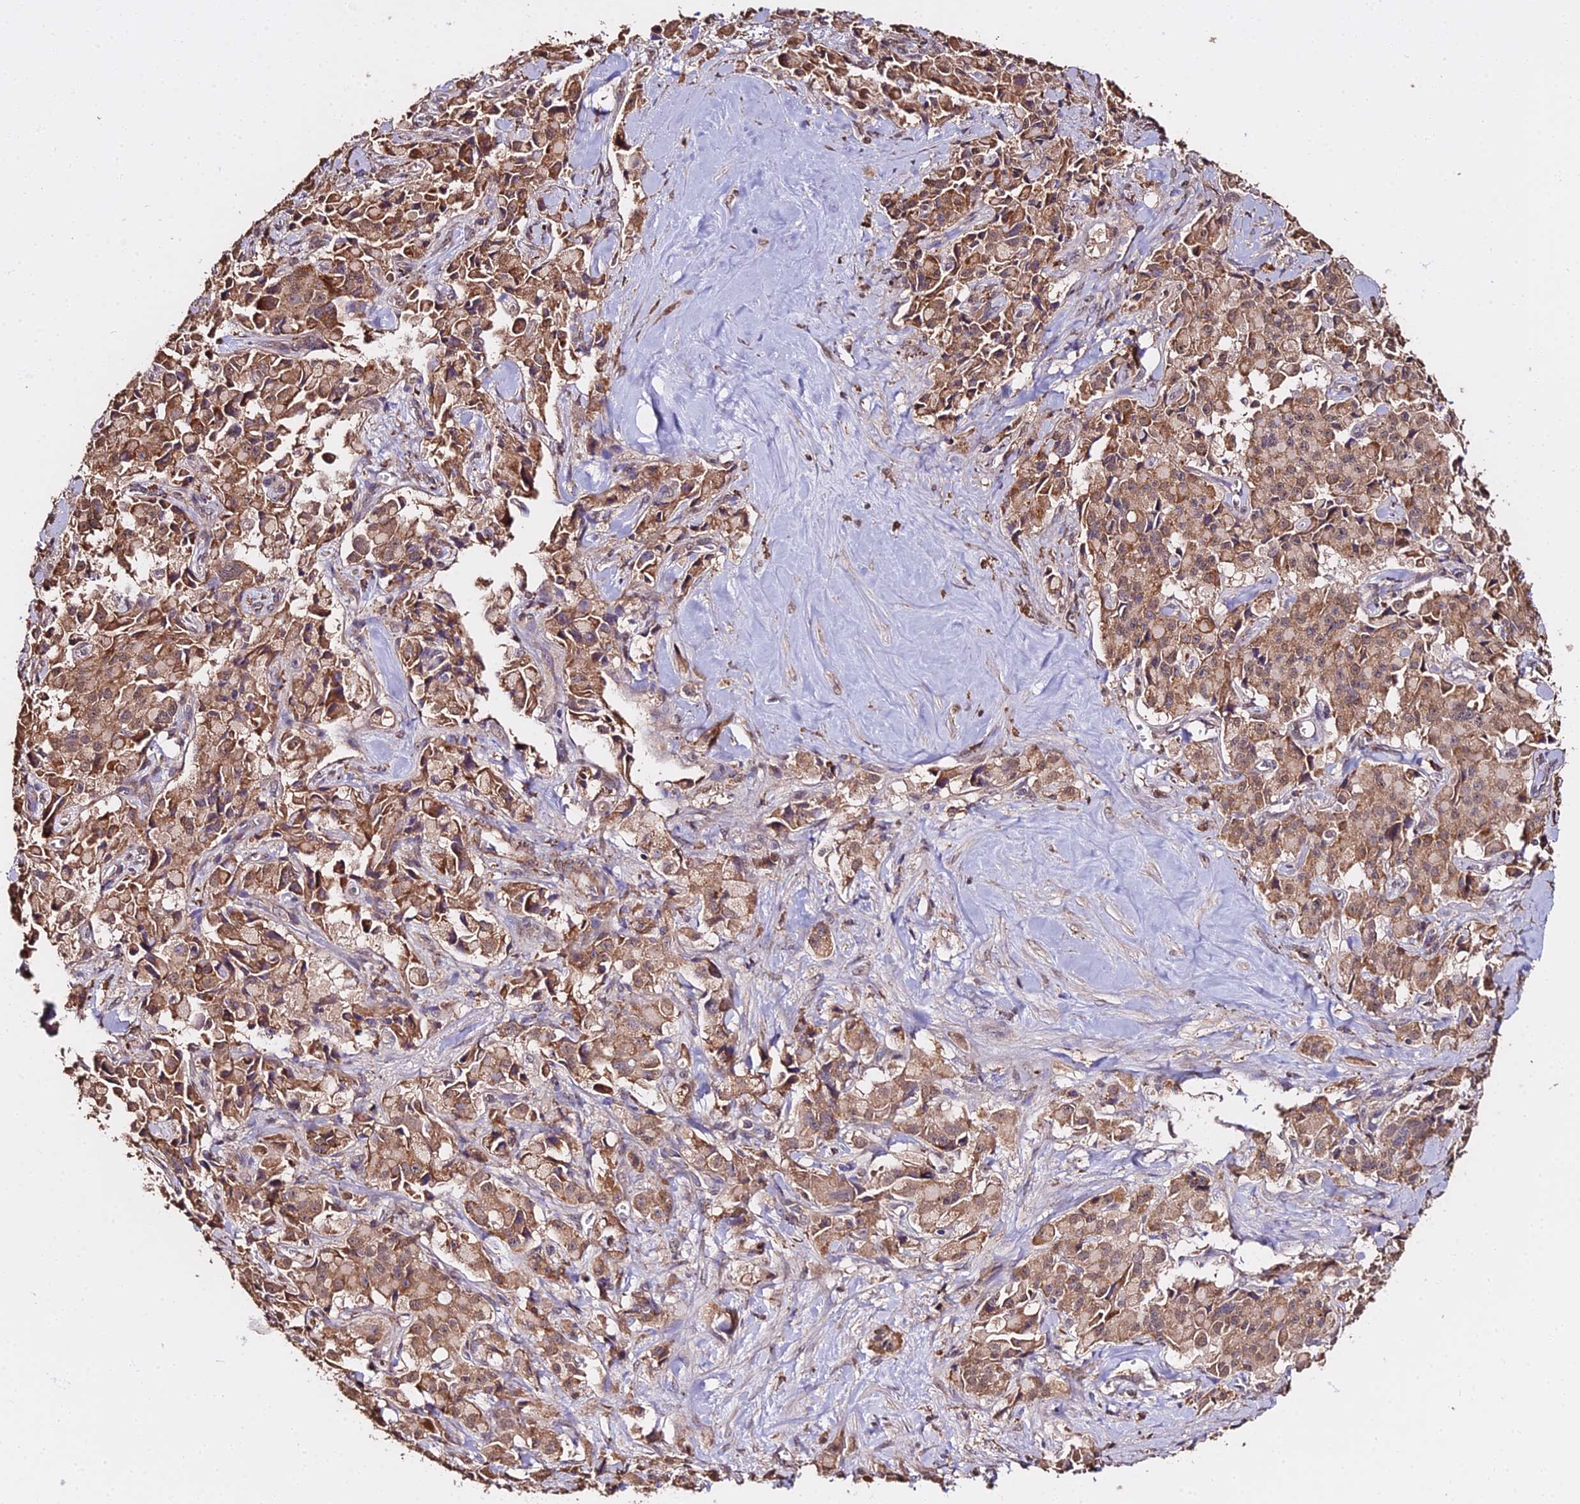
{"staining": {"intensity": "moderate", "quantity": ">75%", "location": "cytoplasmic/membranous"}, "tissue": "pancreatic cancer", "cell_type": "Tumor cells", "image_type": "cancer", "snomed": [{"axis": "morphology", "description": "Adenocarcinoma, NOS"}, {"axis": "topography", "description": "Pancreas"}], "caption": "This is a histology image of immunohistochemistry staining of pancreatic adenocarcinoma, which shows moderate positivity in the cytoplasmic/membranous of tumor cells.", "gene": "METTL13", "patient": {"sex": "male", "age": 65}}